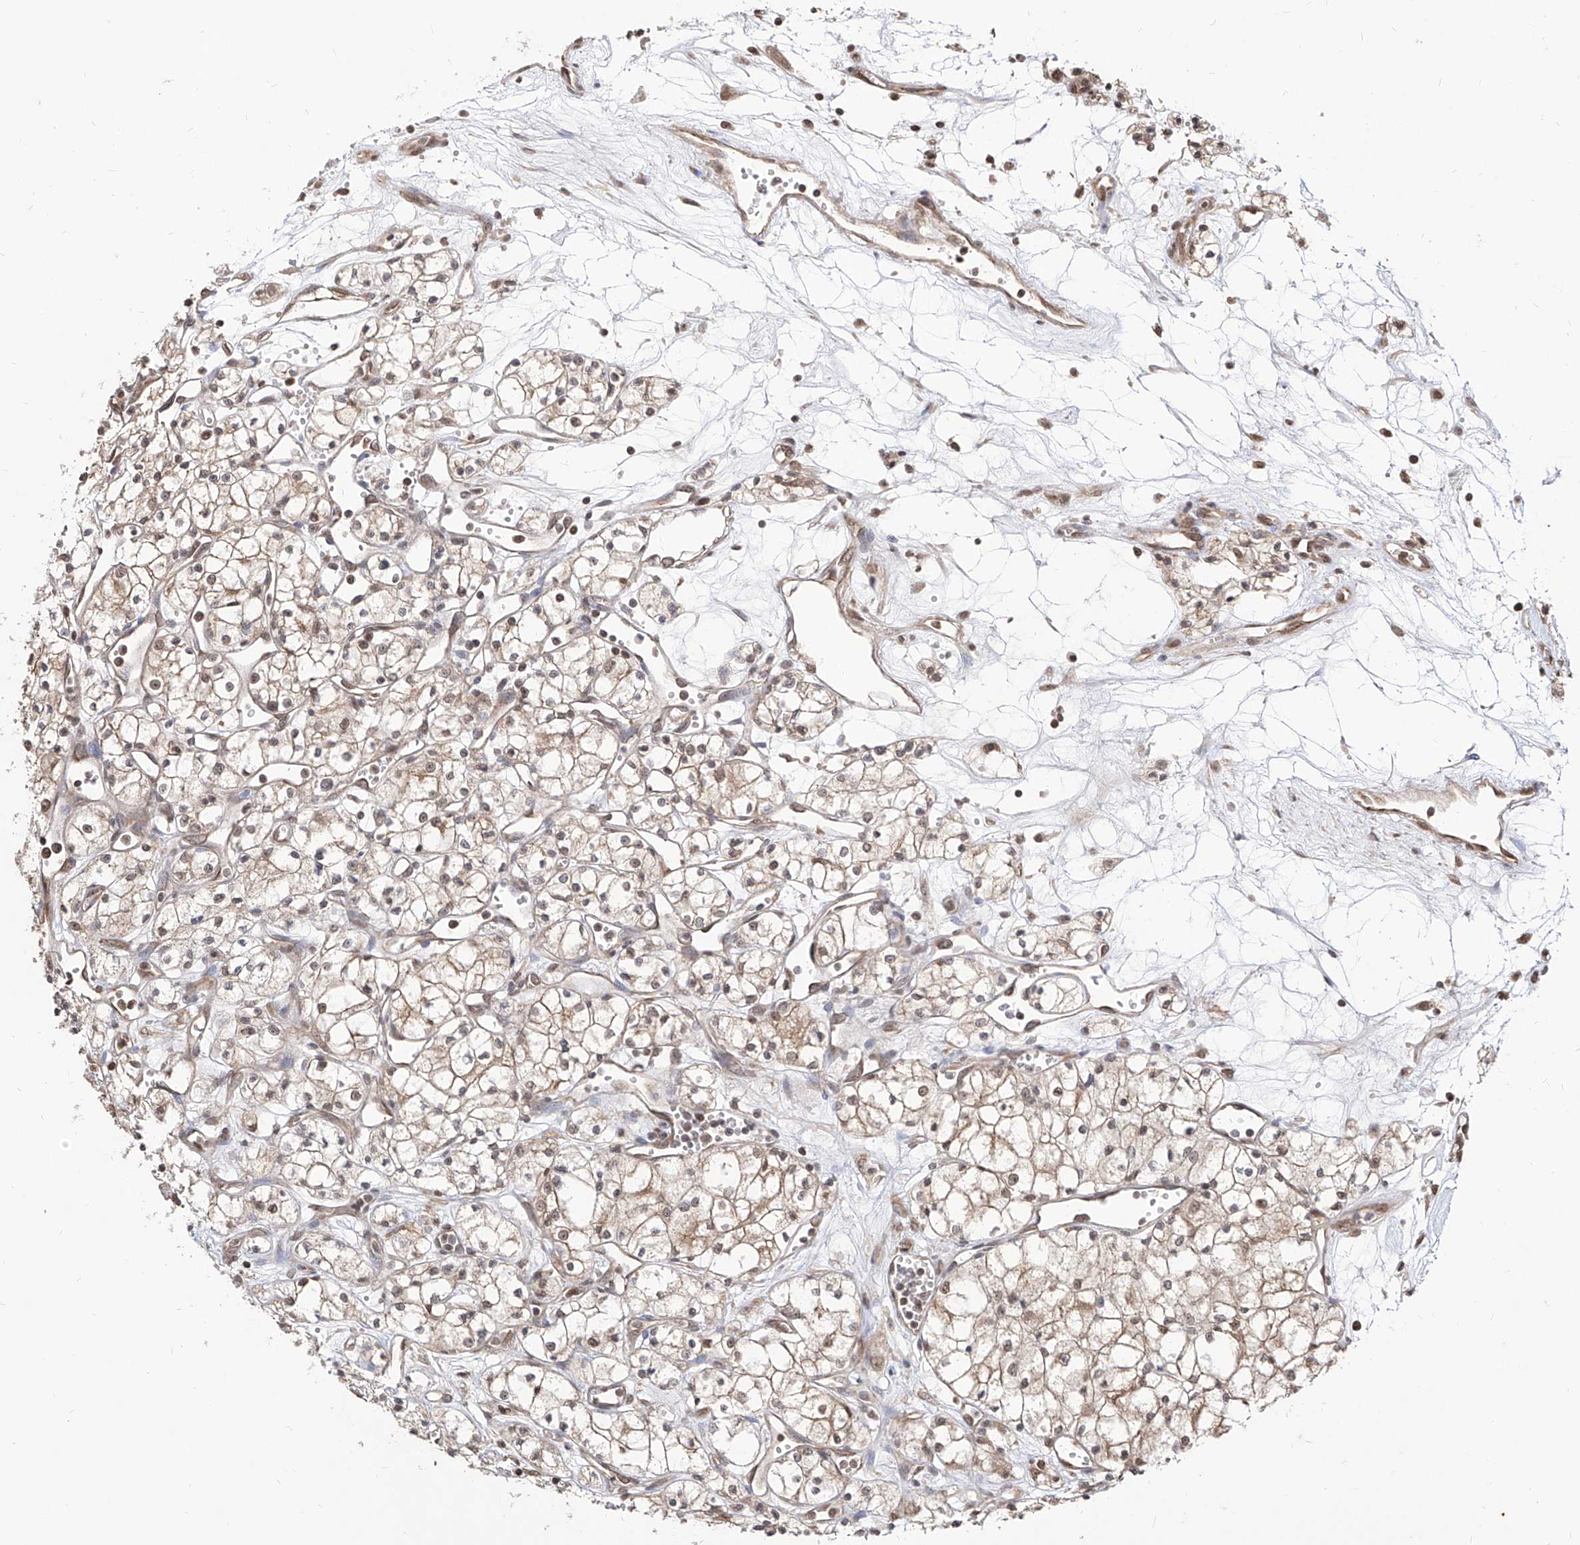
{"staining": {"intensity": "weak", "quantity": "25%-75%", "location": "nuclear"}, "tissue": "renal cancer", "cell_type": "Tumor cells", "image_type": "cancer", "snomed": [{"axis": "morphology", "description": "Adenocarcinoma, NOS"}, {"axis": "topography", "description": "Kidney"}], "caption": "IHC of adenocarcinoma (renal) shows low levels of weak nuclear expression in about 25%-75% of tumor cells.", "gene": "C8orf82", "patient": {"sex": "male", "age": 59}}